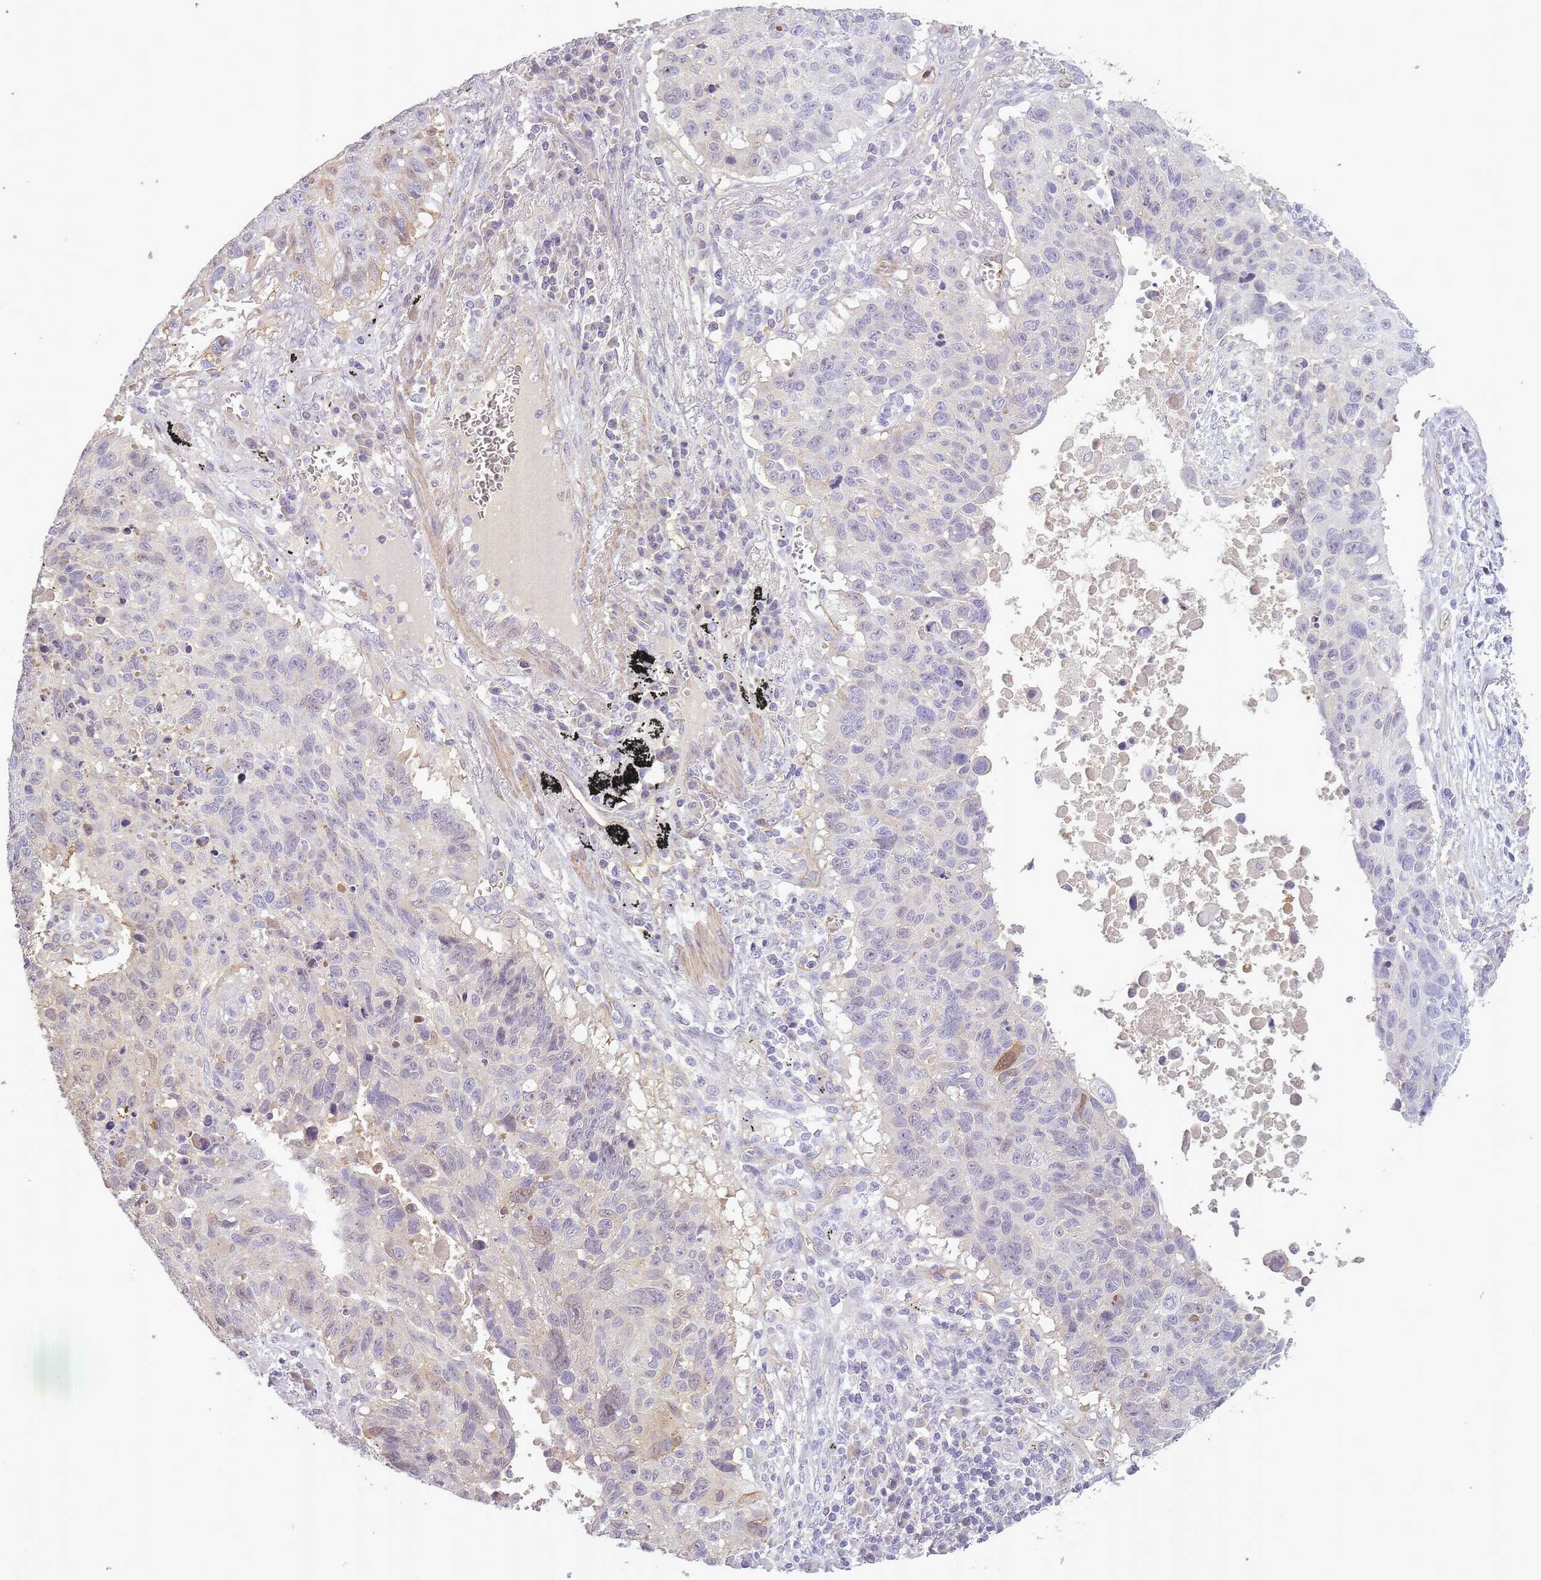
{"staining": {"intensity": "negative", "quantity": "none", "location": "none"}, "tissue": "lung cancer", "cell_type": "Tumor cells", "image_type": "cancer", "snomed": [{"axis": "morphology", "description": "Squamous cell carcinoma, NOS"}, {"axis": "topography", "description": "Lung"}], "caption": "Immunohistochemistry of human lung cancer reveals no expression in tumor cells.", "gene": "SLC8A2", "patient": {"sex": "male", "age": 66}}